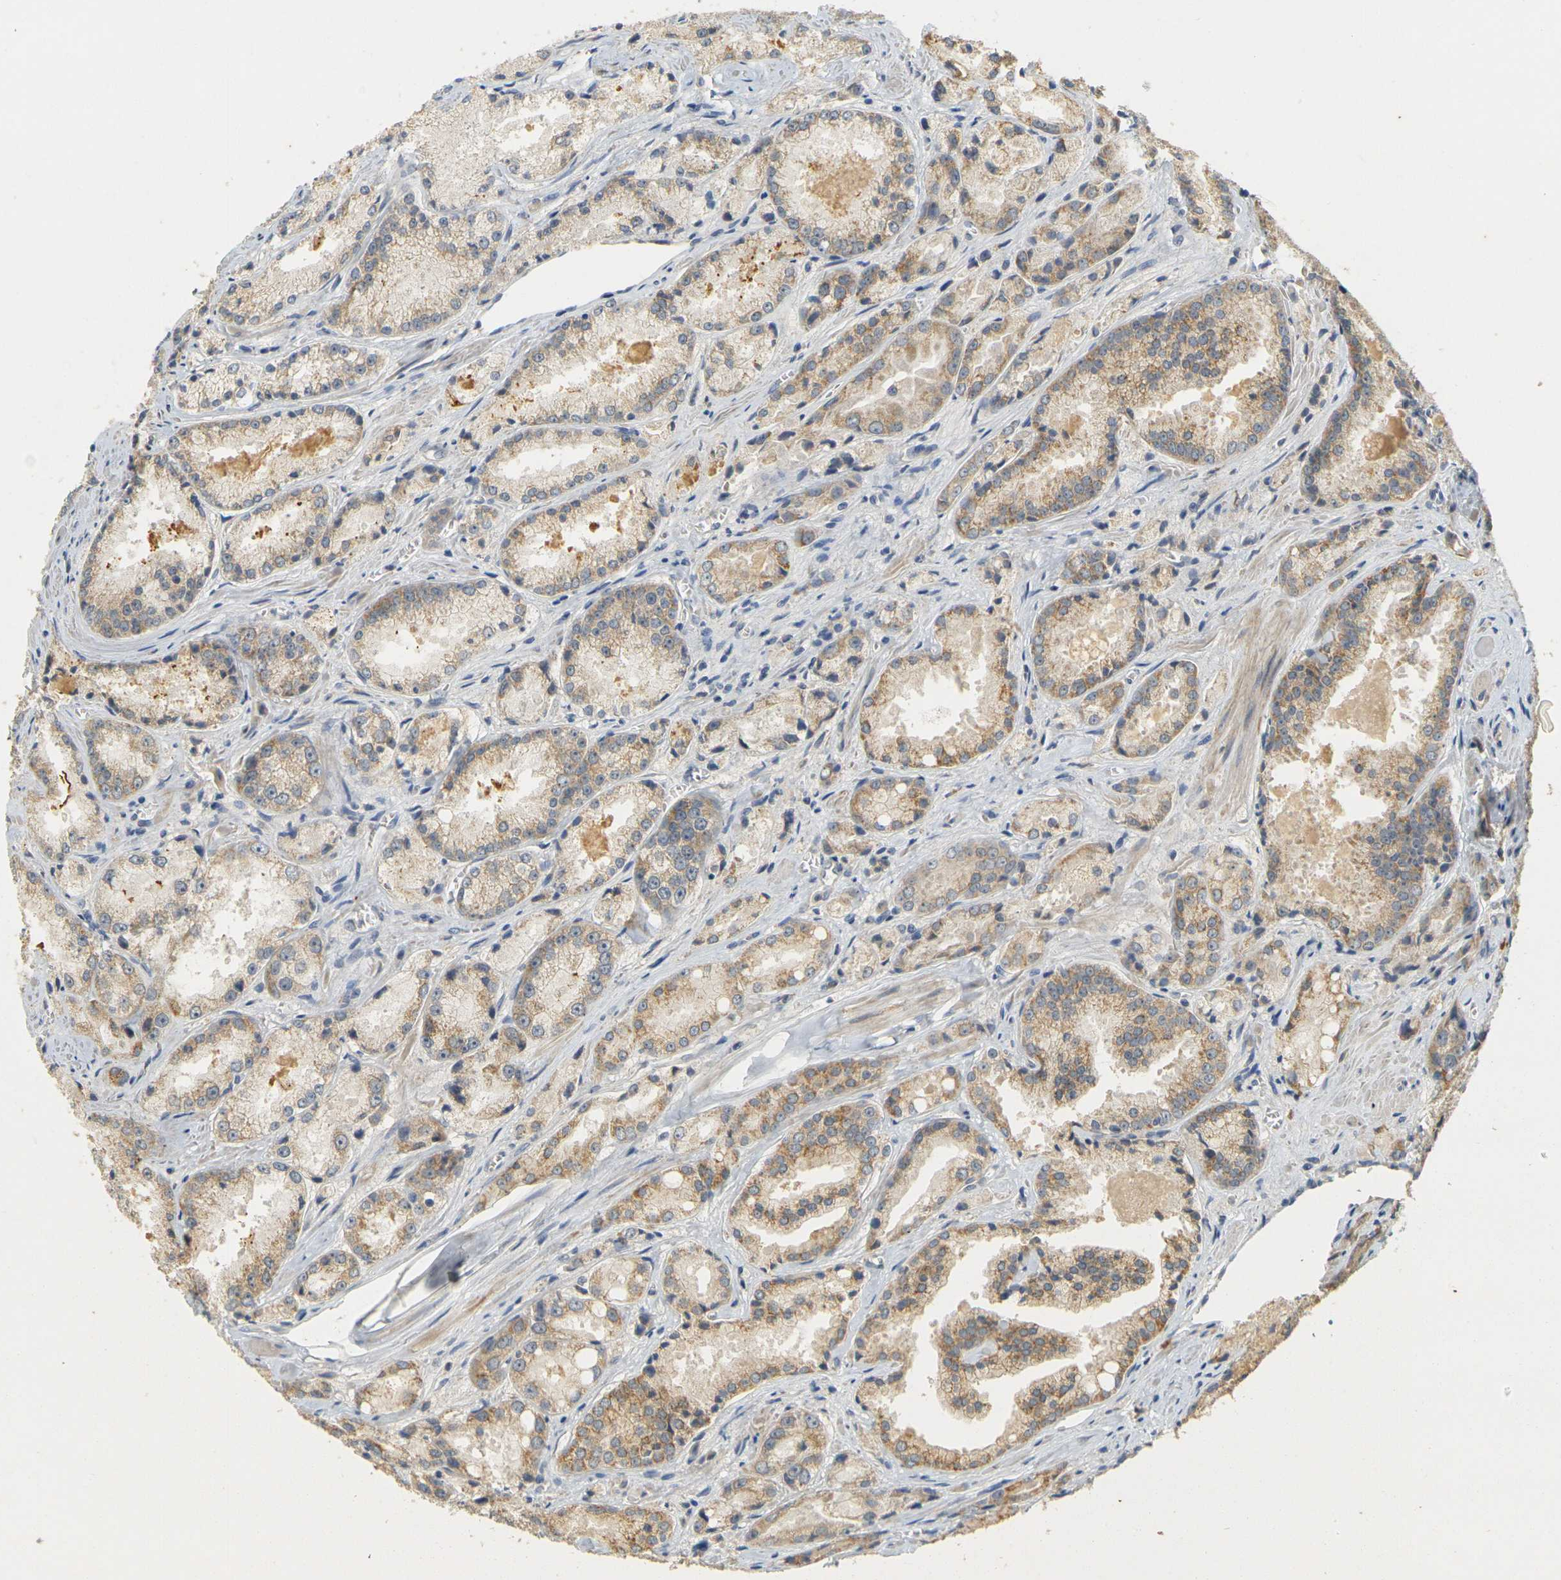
{"staining": {"intensity": "moderate", "quantity": ">75%", "location": "cytoplasmic/membranous"}, "tissue": "prostate cancer", "cell_type": "Tumor cells", "image_type": "cancer", "snomed": [{"axis": "morphology", "description": "Adenocarcinoma, Low grade"}, {"axis": "topography", "description": "Prostate"}], "caption": "Immunohistochemical staining of prostate cancer (low-grade adenocarcinoma) displays moderate cytoplasmic/membranous protein staining in approximately >75% of tumor cells.", "gene": "GDAP1", "patient": {"sex": "male", "age": 64}}